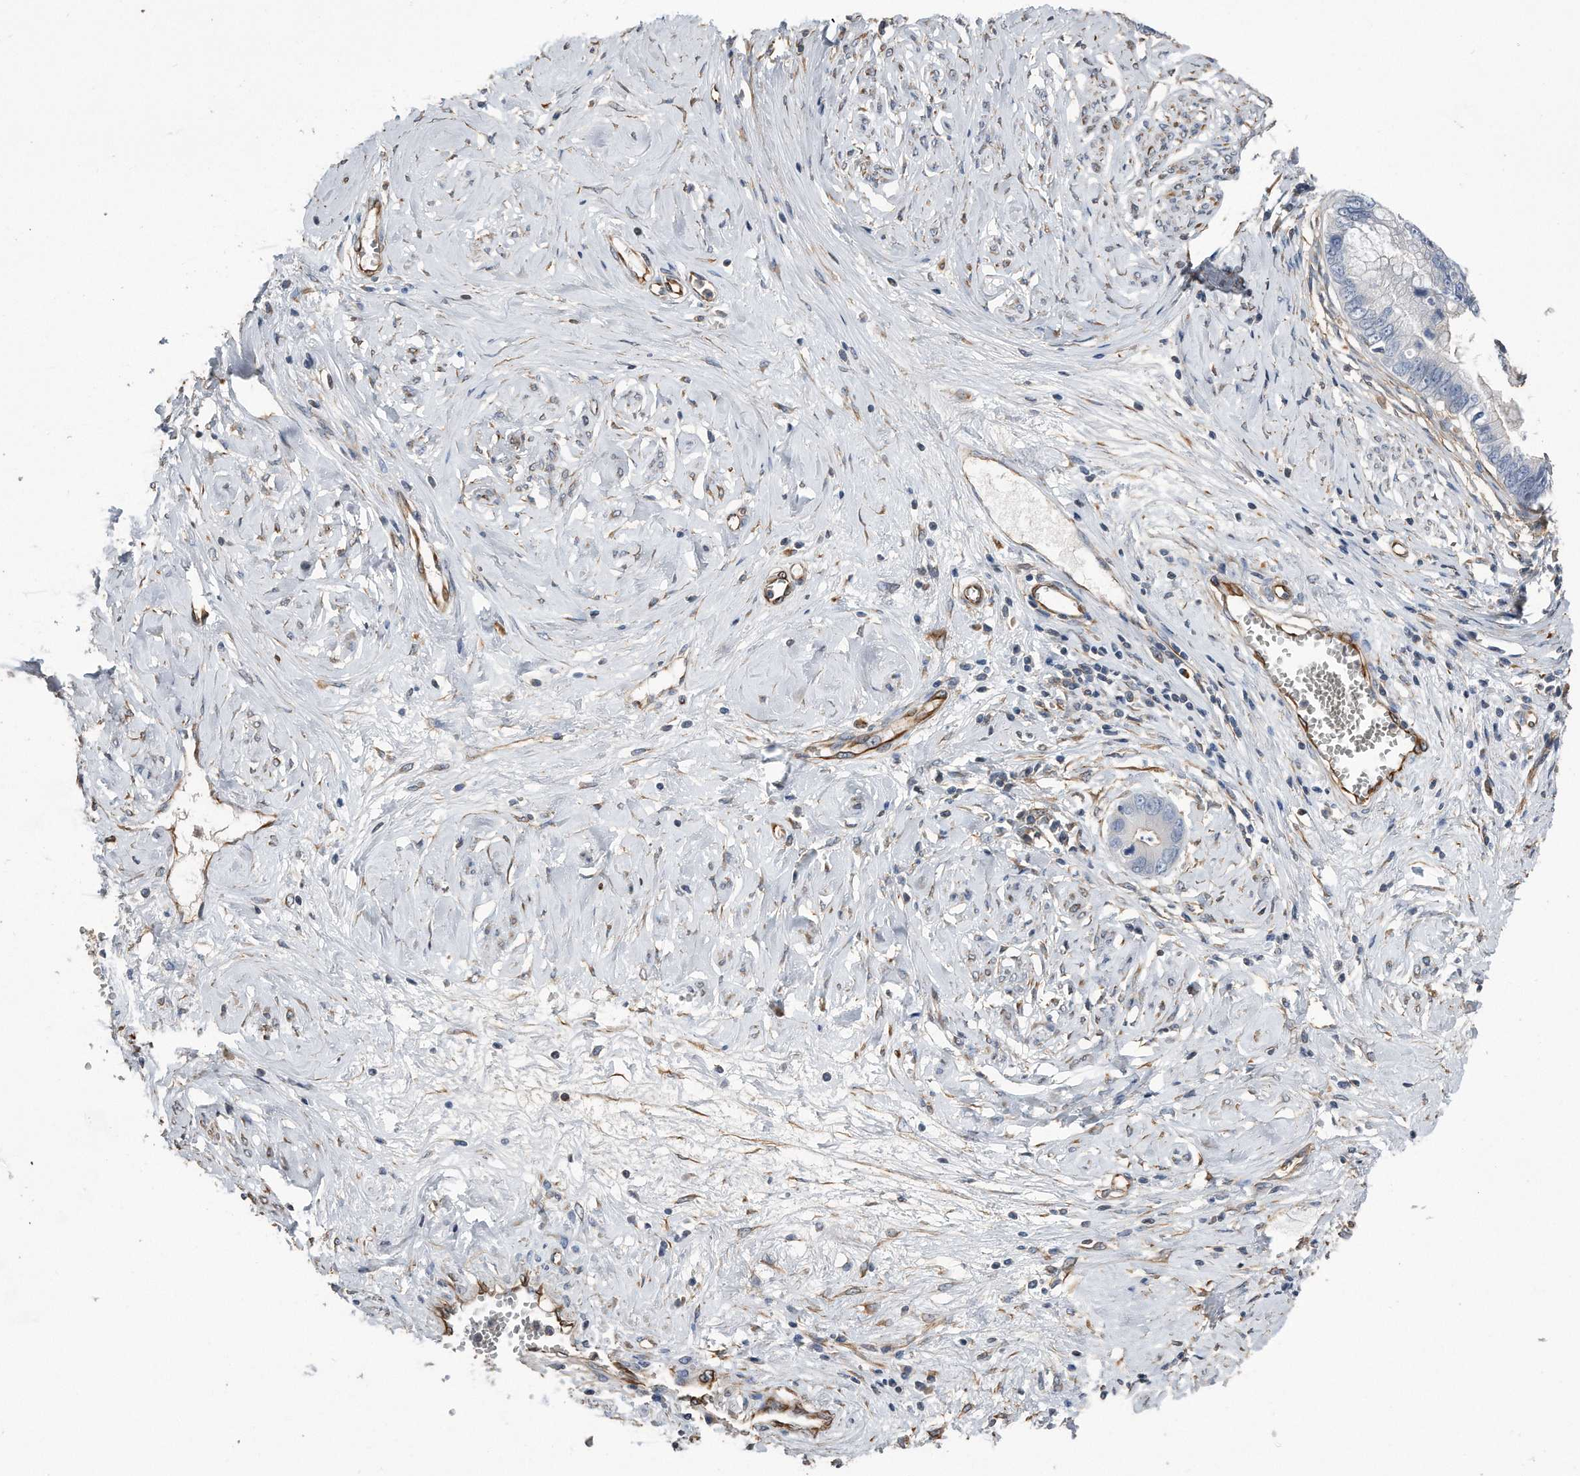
{"staining": {"intensity": "negative", "quantity": "none", "location": "none"}, "tissue": "cervical cancer", "cell_type": "Tumor cells", "image_type": "cancer", "snomed": [{"axis": "morphology", "description": "Adenocarcinoma, NOS"}, {"axis": "topography", "description": "Cervix"}], "caption": "Protein analysis of cervical cancer displays no significant positivity in tumor cells.", "gene": "GPC1", "patient": {"sex": "female", "age": 44}}